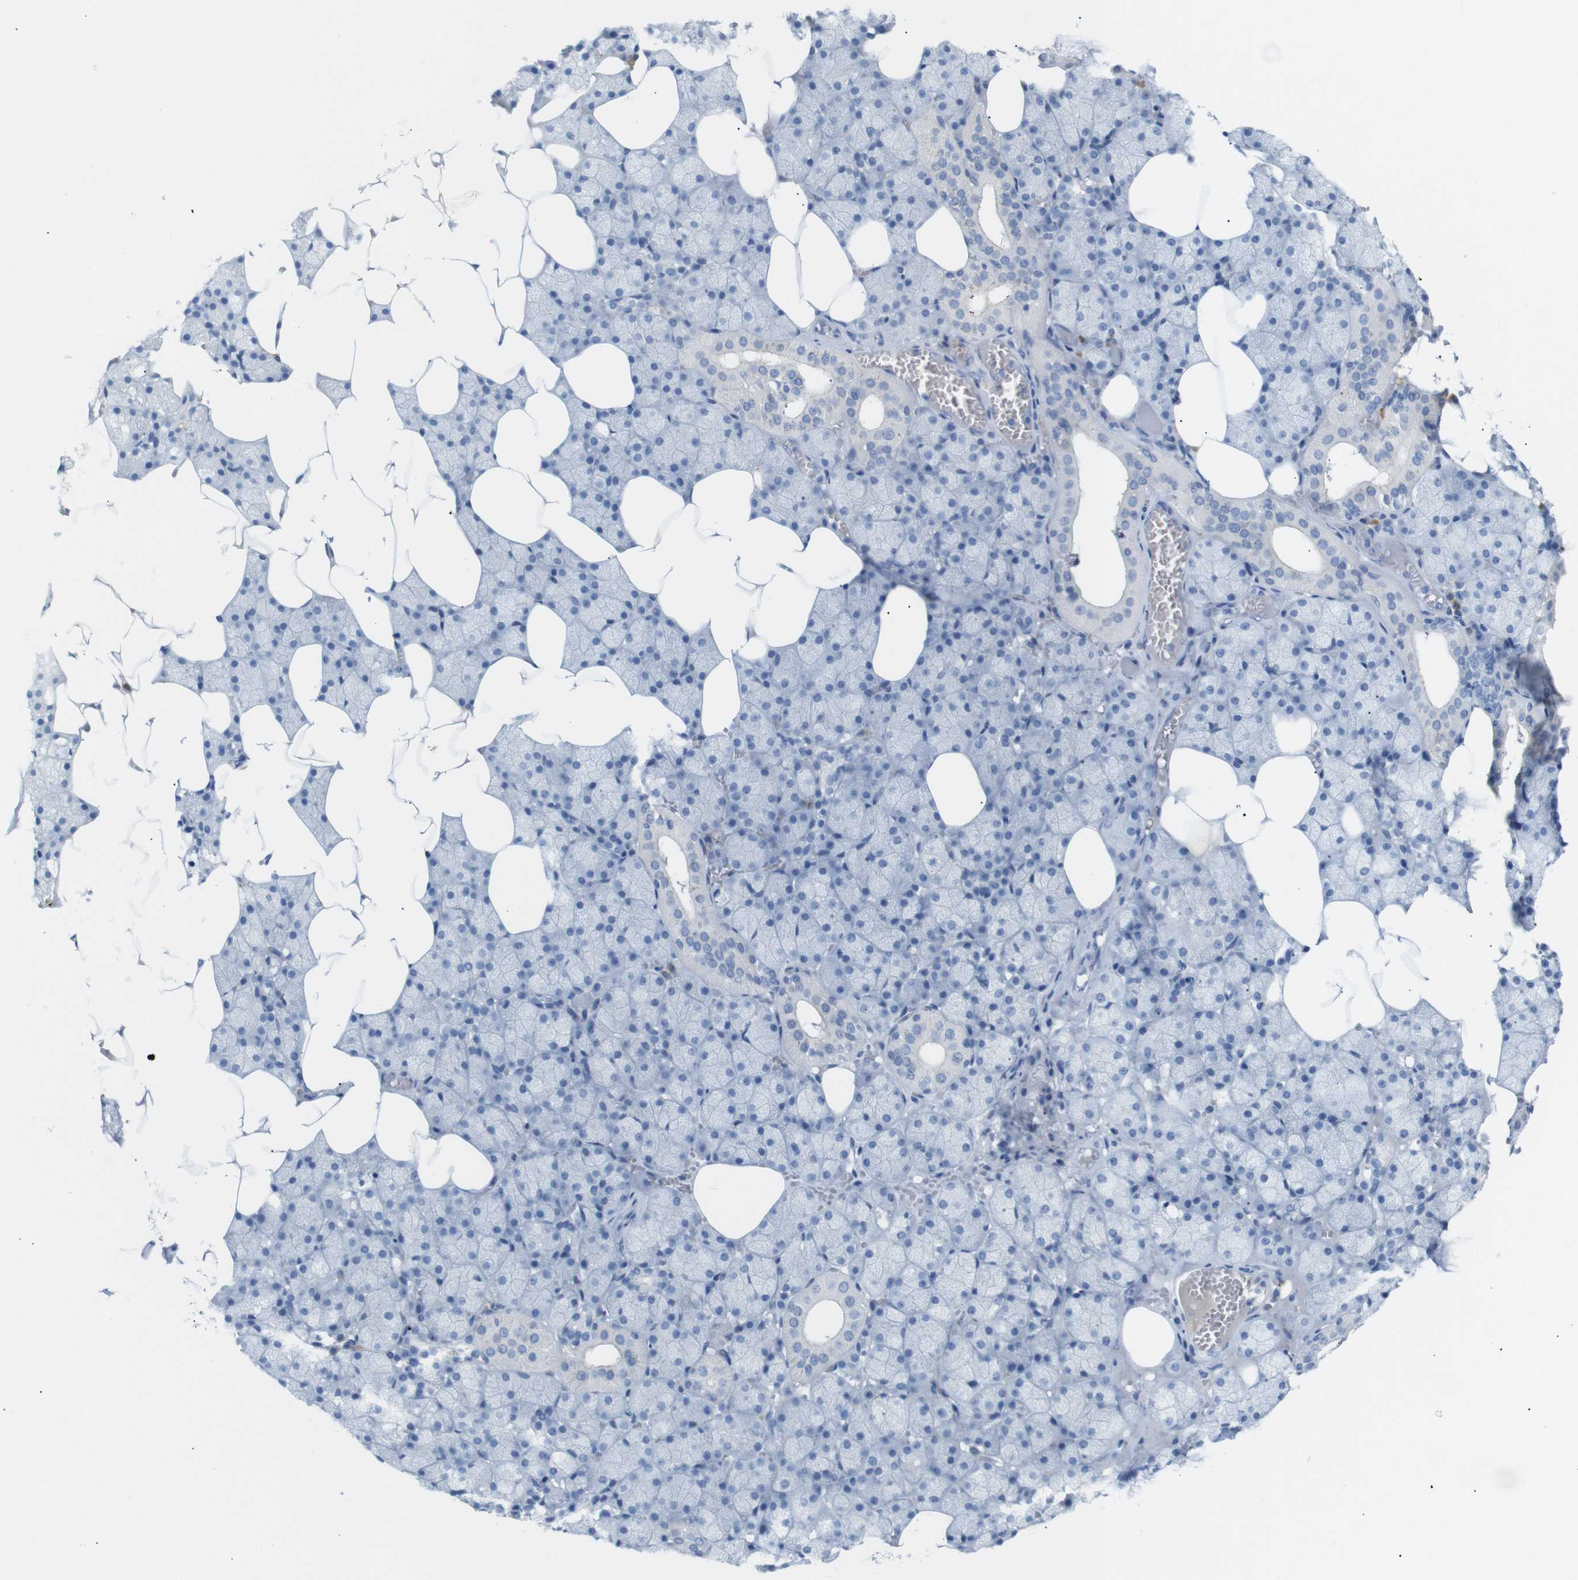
{"staining": {"intensity": "negative", "quantity": "none", "location": "none"}, "tissue": "salivary gland", "cell_type": "Glandular cells", "image_type": "normal", "snomed": [{"axis": "morphology", "description": "Normal tissue, NOS"}, {"axis": "topography", "description": "Salivary gland"}], "caption": "A photomicrograph of salivary gland stained for a protein exhibits no brown staining in glandular cells.", "gene": "ERVMER34", "patient": {"sex": "male", "age": 62}}